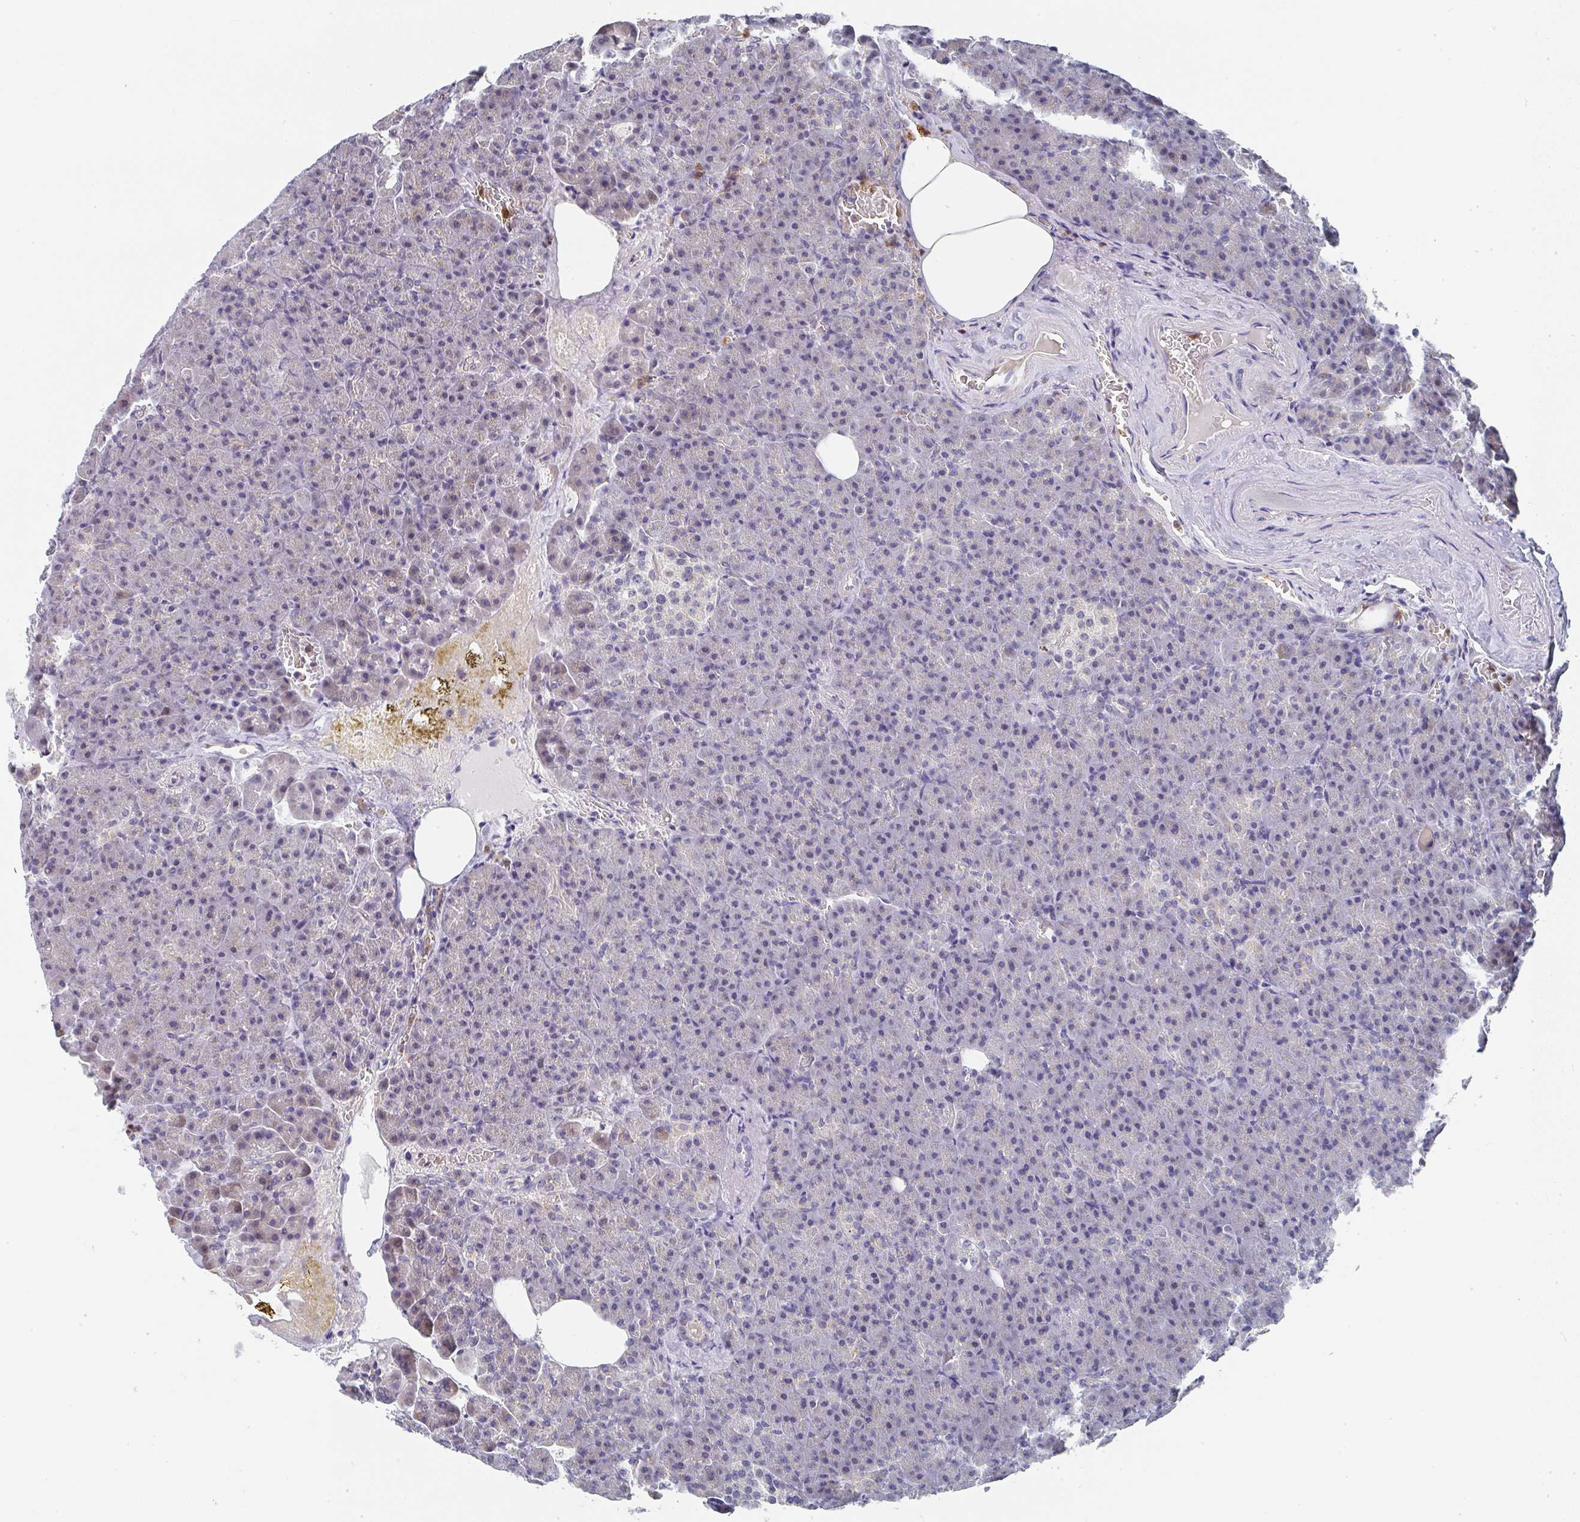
{"staining": {"intensity": "weak", "quantity": "<25%", "location": "cytoplasmic/membranous"}, "tissue": "pancreas", "cell_type": "Exocrine glandular cells", "image_type": "normal", "snomed": [{"axis": "morphology", "description": "Normal tissue, NOS"}, {"axis": "topography", "description": "Pancreas"}], "caption": "This is an immunohistochemistry (IHC) histopathology image of benign pancreas. There is no positivity in exocrine glandular cells.", "gene": "NCF1", "patient": {"sex": "female", "age": 74}}